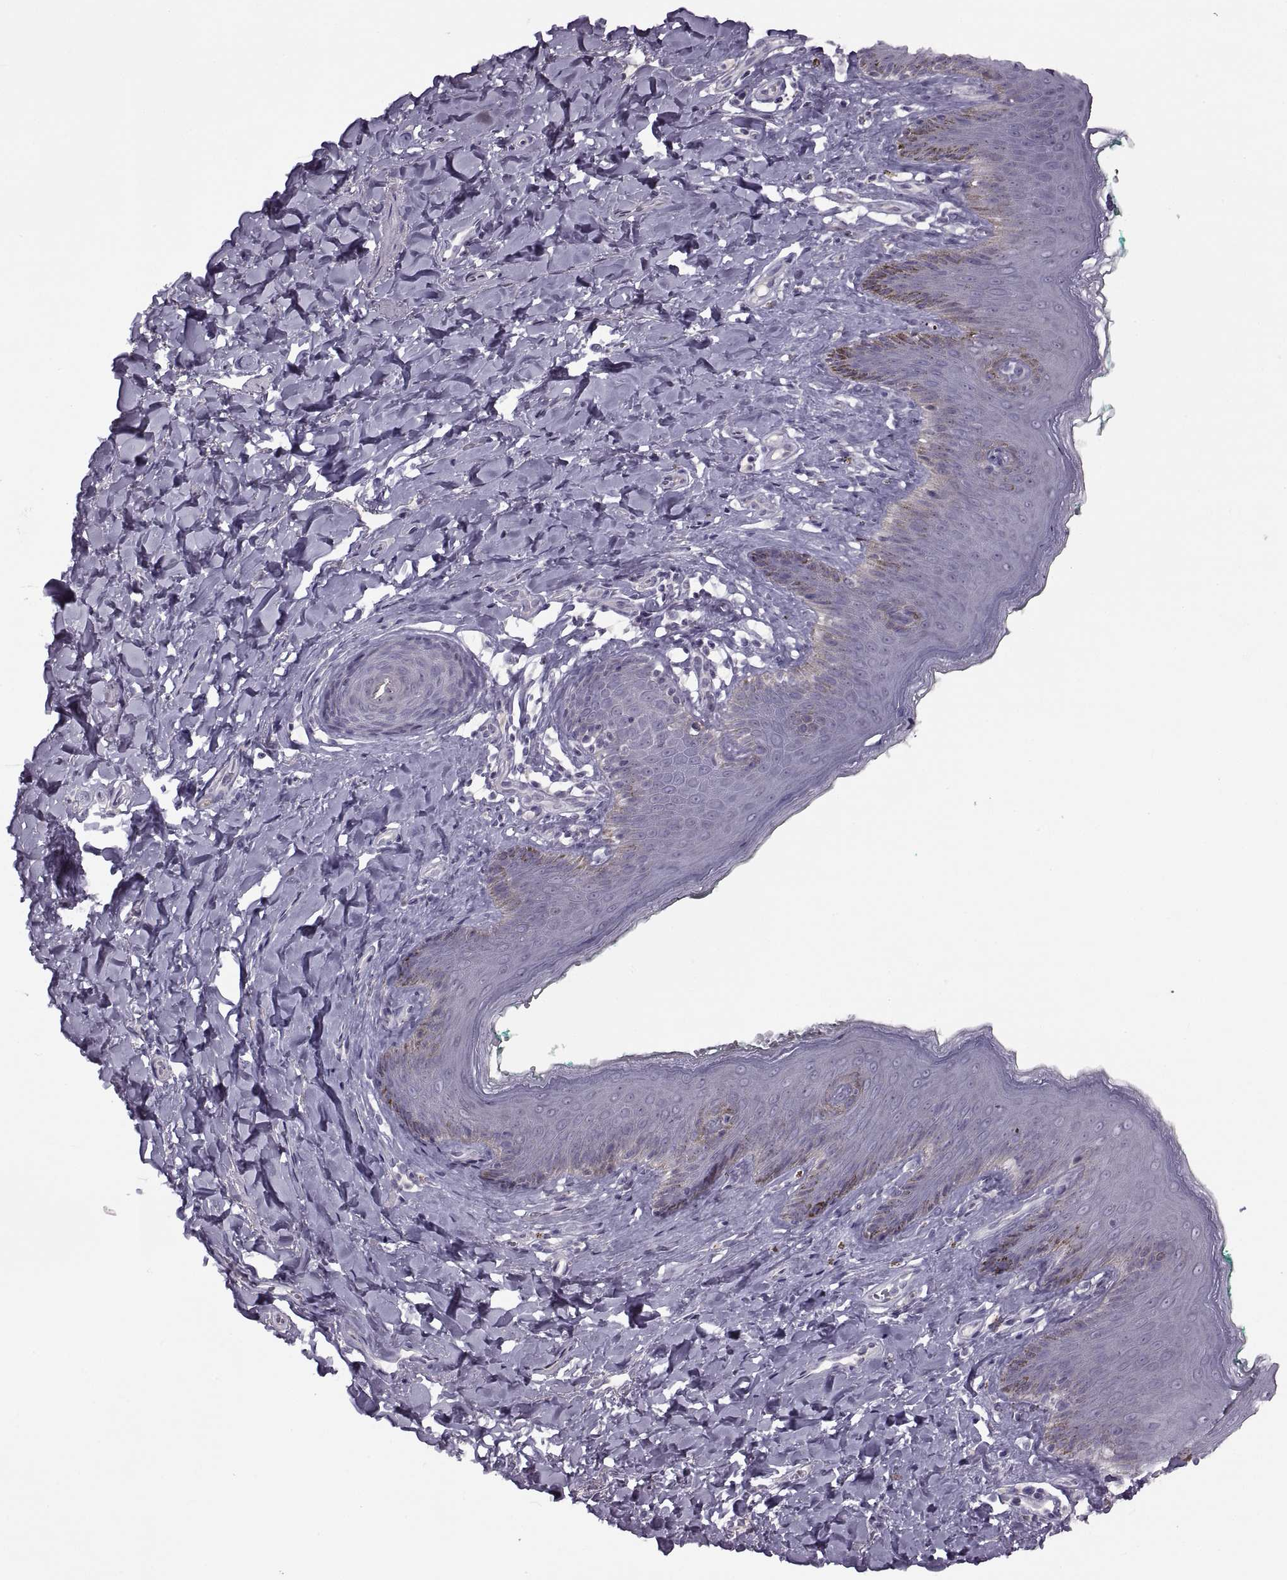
{"staining": {"intensity": "negative", "quantity": "none", "location": "none"}, "tissue": "skin", "cell_type": "Epidermal cells", "image_type": "normal", "snomed": [{"axis": "morphology", "description": "Normal tissue, NOS"}, {"axis": "topography", "description": "Vulva"}], "caption": "Human skin stained for a protein using immunohistochemistry shows no staining in epidermal cells.", "gene": "H2AP", "patient": {"sex": "female", "age": 66}}